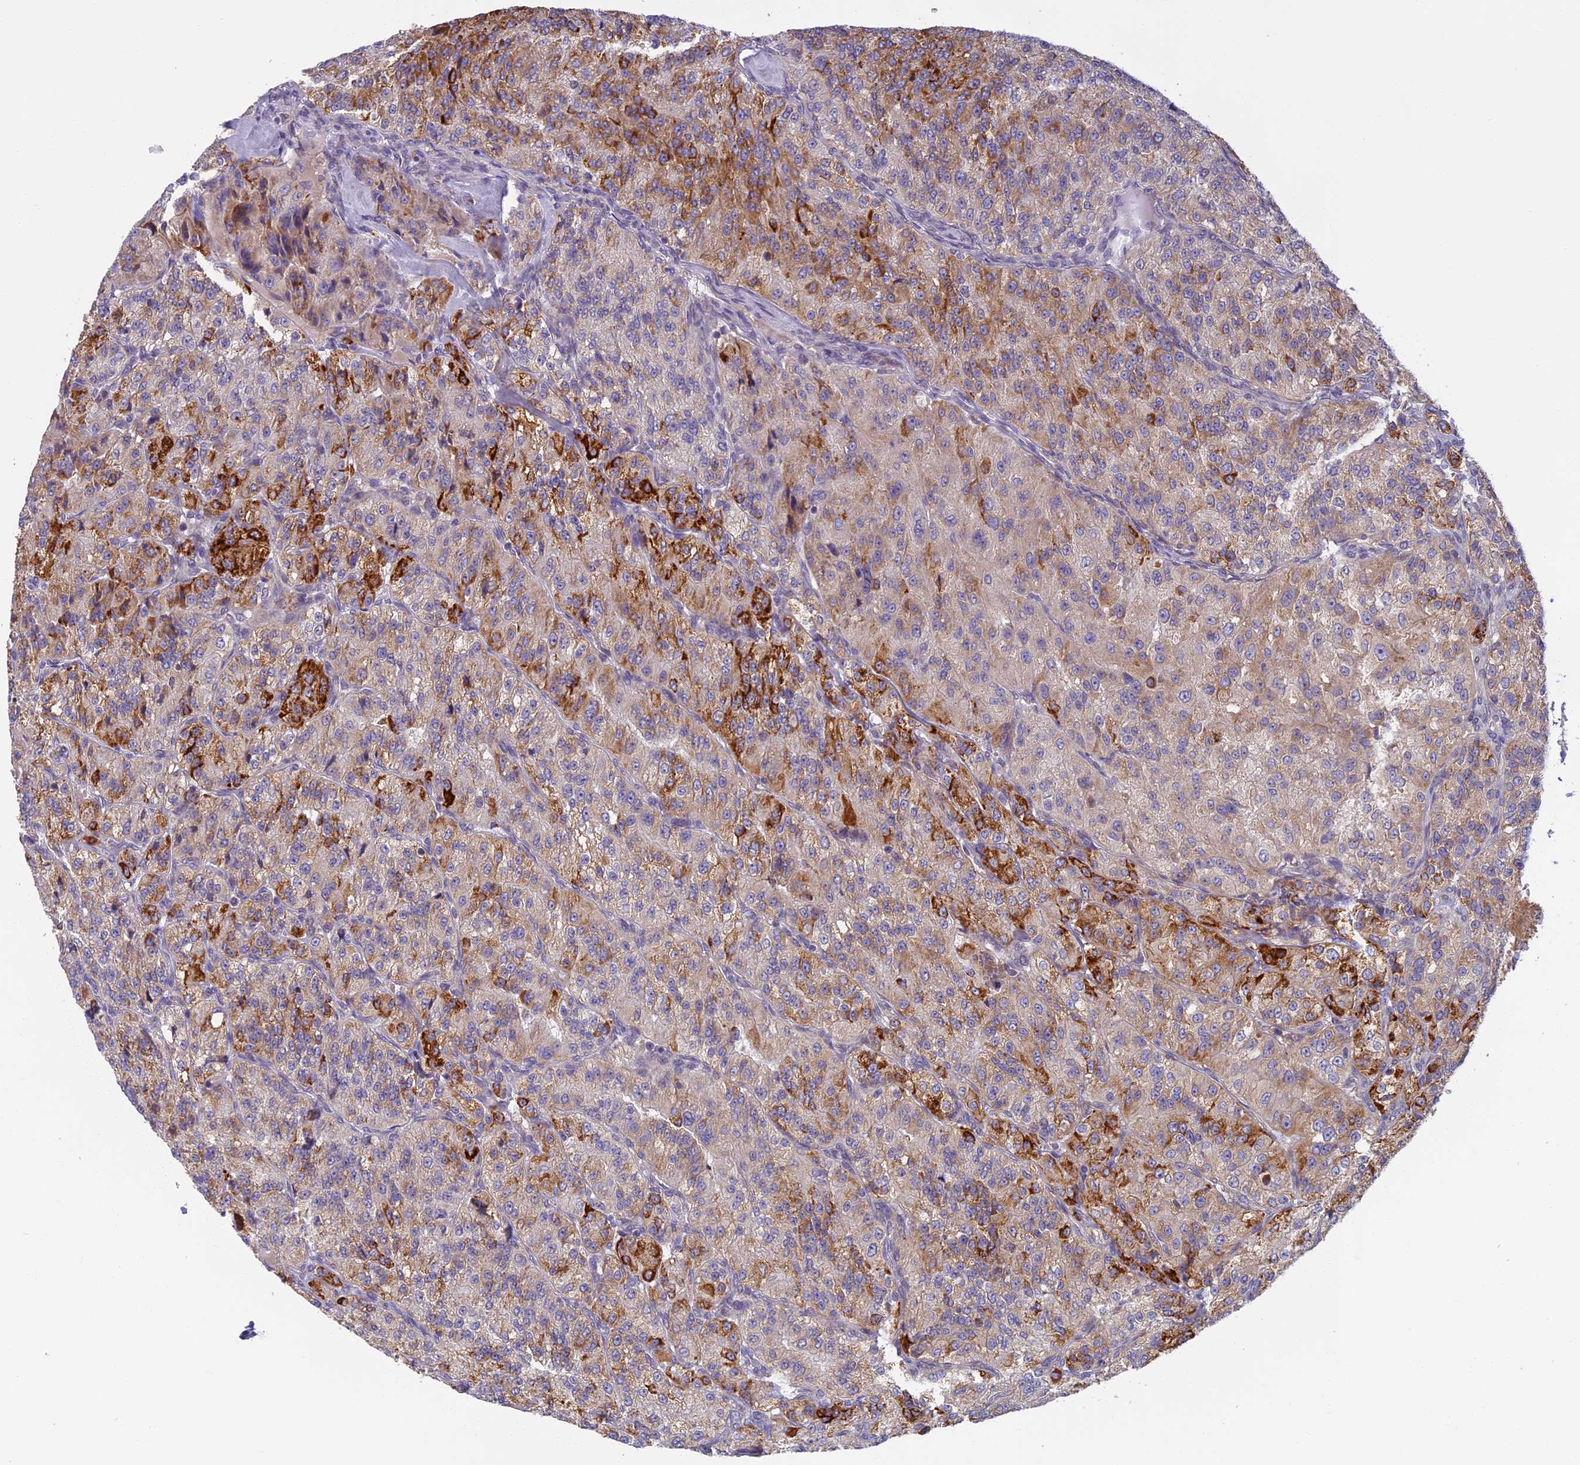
{"staining": {"intensity": "moderate", "quantity": "25%-75%", "location": "cytoplasmic/membranous"}, "tissue": "renal cancer", "cell_type": "Tumor cells", "image_type": "cancer", "snomed": [{"axis": "morphology", "description": "Adenocarcinoma, NOS"}, {"axis": "topography", "description": "Kidney"}], "caption": "Moderate cytoplasmic/membranous positivity for a protein is identified in approximately 25%-75% of tumor cells of adenocarcinoma (renal) using IHC.", "gene": "SEMA7A", "patient": {"sex": "female", "age": 63}}